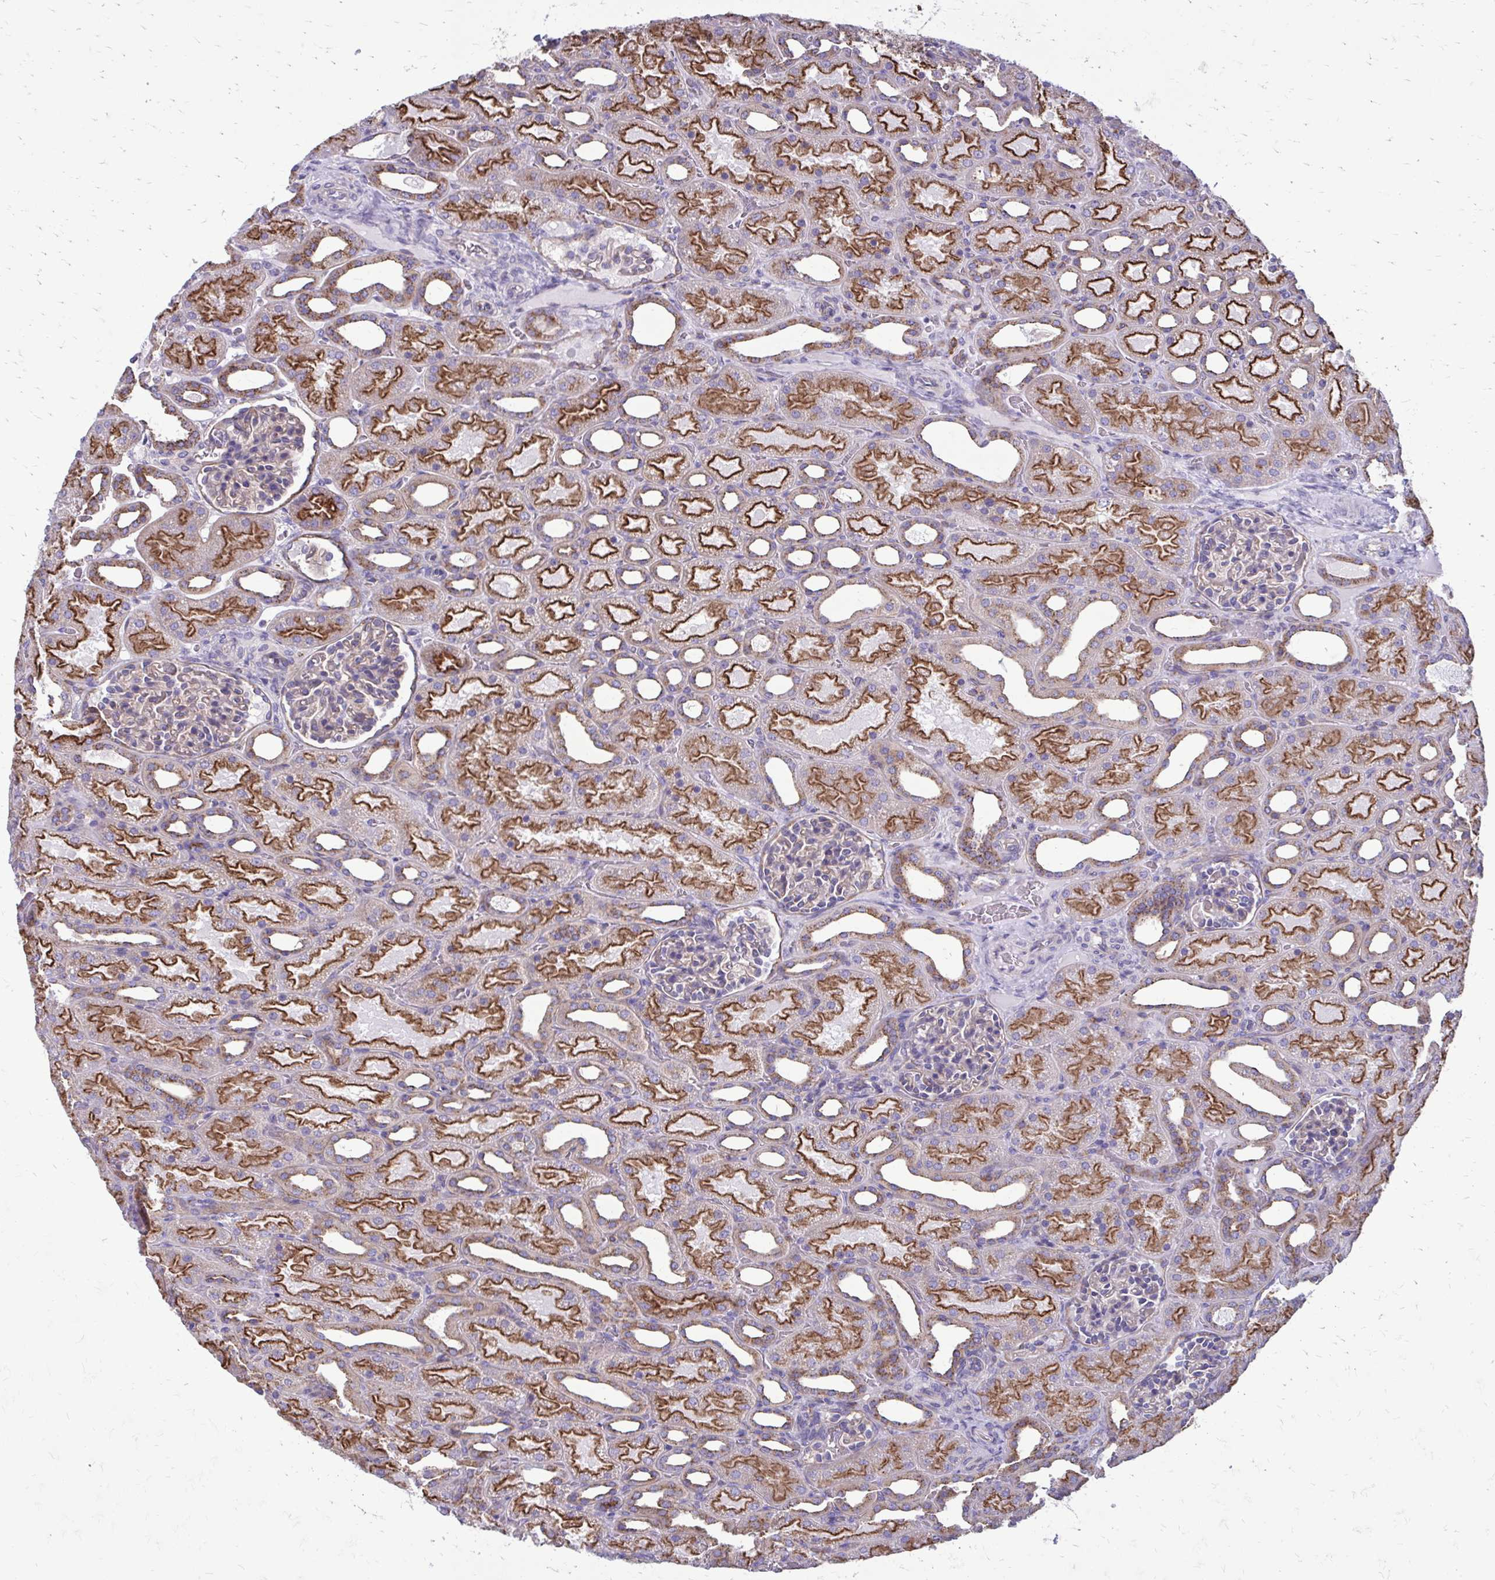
{"staining": {"intensity": "negative", "quantity": "none", "location": "none"}, "tissue": "kidney", "cell_type": "Cells in glomeruli", "image_type": "normal", "snomed": [{"axis": "morphology", "description": "Normal tissue, NOS"}, {"axis": "topography", "description": "Kidney"}], "caption": "Immunohistochemistry (IHC) of normal human kidney shows no expression in cells in glomeruli.", "gene": "CLTA", "patient": {"sex": "male", "age": 2}}